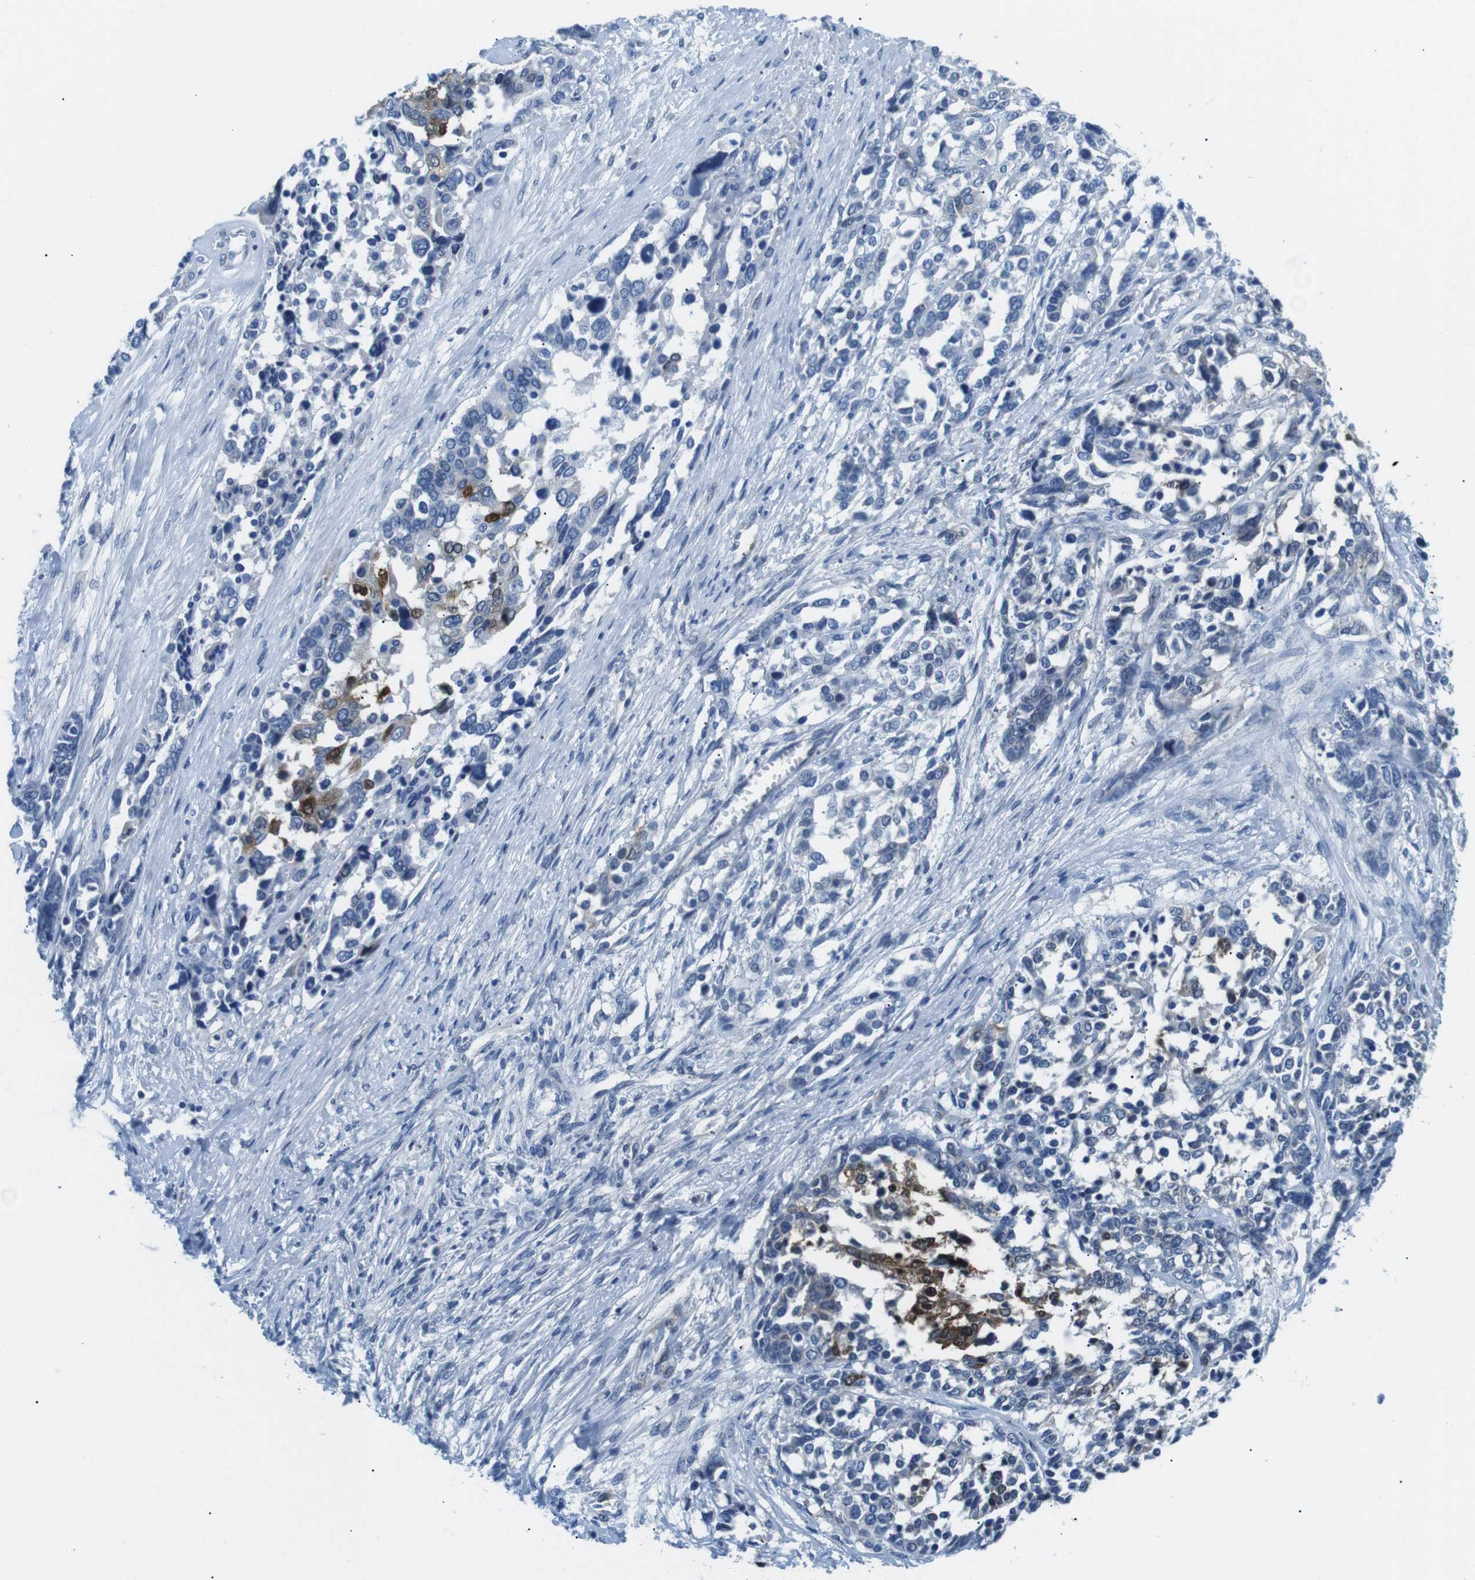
{"staining": {"intensity": "moderate", "quantity": "<25%", "location": "cytoplasmic/membranous"}, "tissue": "ovarian cancer", "cell_type": "Tumor cells", "image_type": "cancer", "snomed": [{"axis": "morphology", "description": "Cystadenocarcinoma, serous, NOS"}, {"axis": "topography", "description": "Ovary"}], "caption": "Immunohistochemistry of human serous cystadenocarcinoma (ovarian) exhibits low levels of moderate cytoplasmic/membranous staining in about <25% of tumor cells.", "gene": "PHLDA1", "patient": {"sex": "female", "age": 44}}